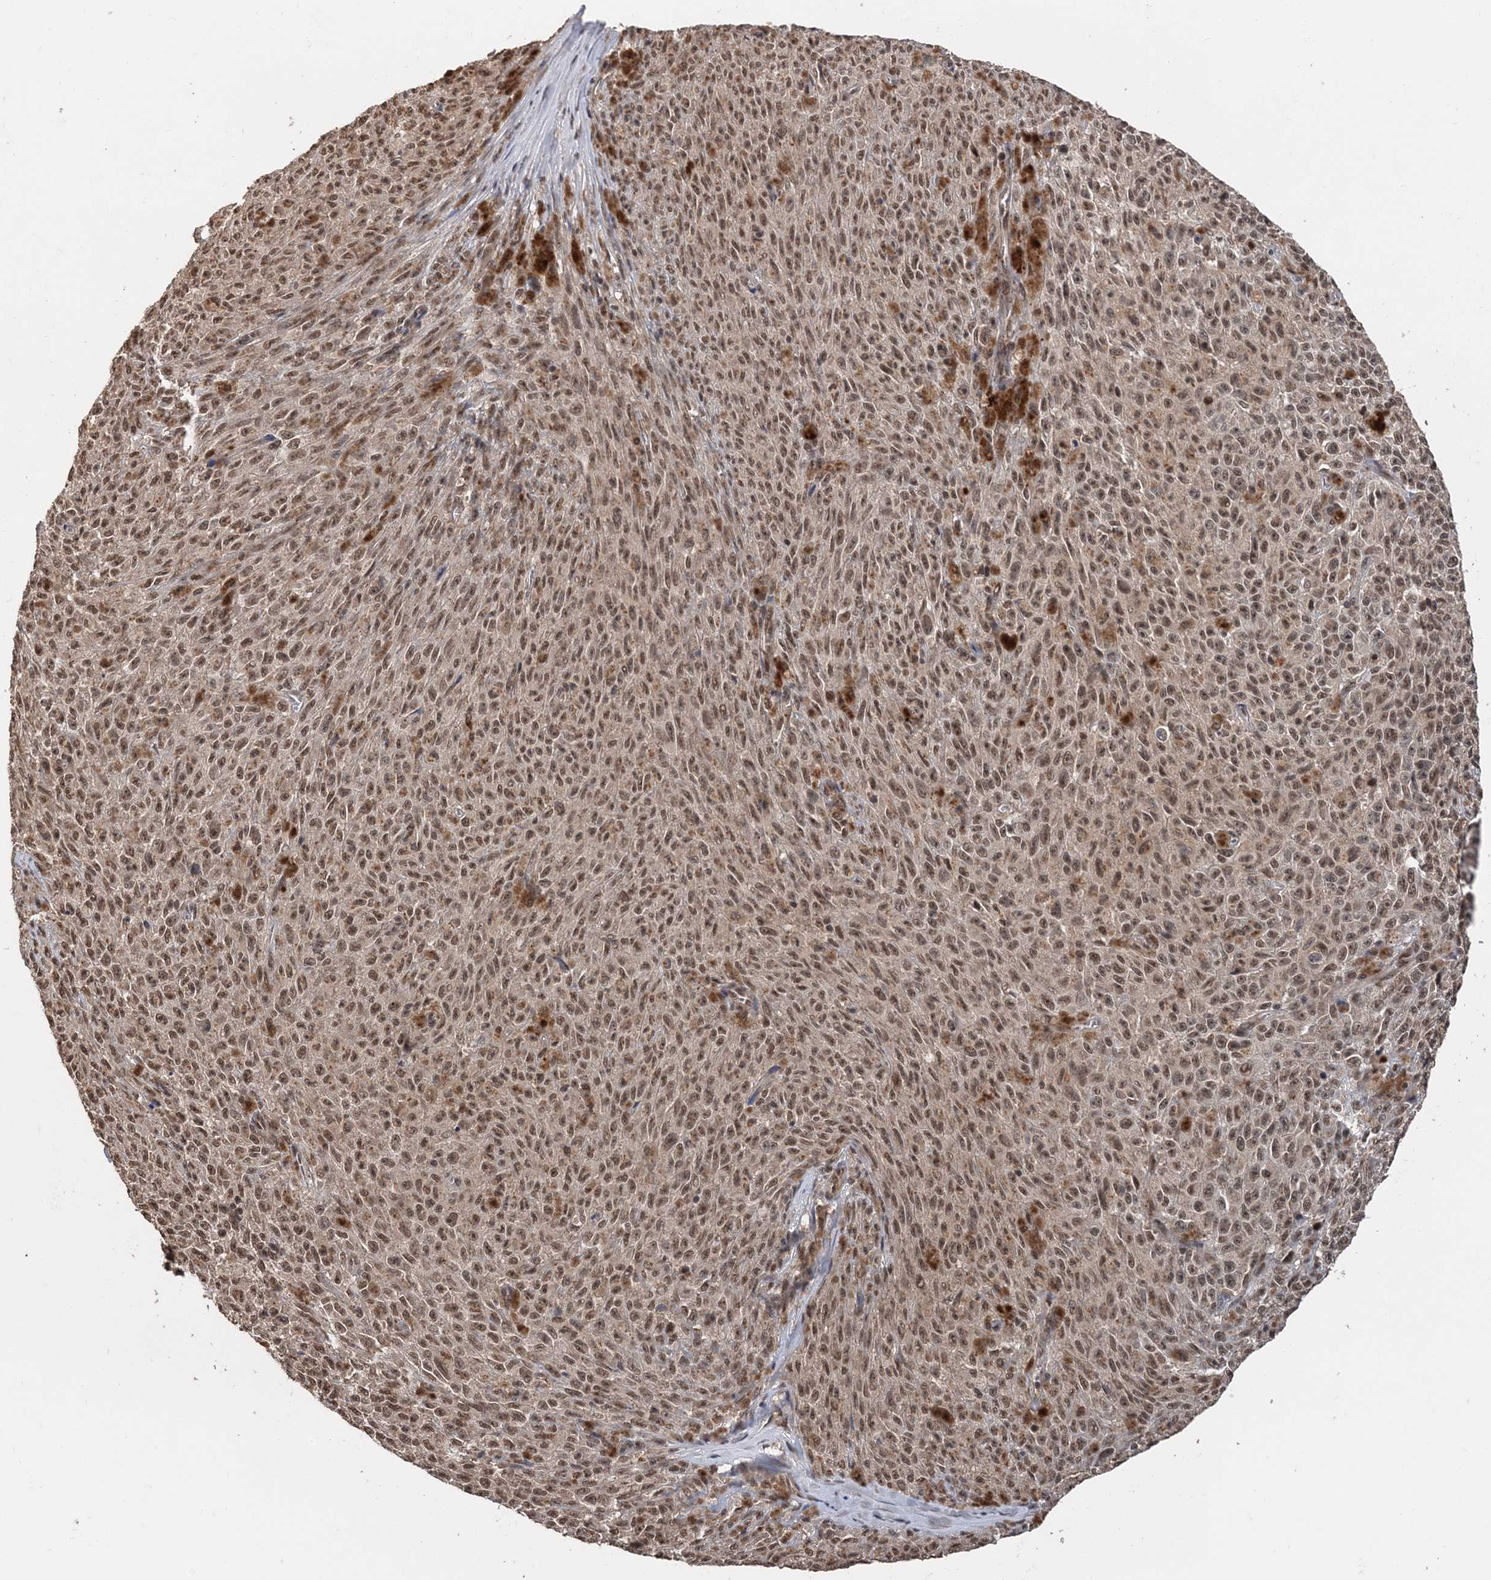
{"staining": {"intensity": "moderate", "quantity": ">75%", "location": "nuclear"}, "tissue": "melanoma", "cell_type": "Tumor cells", "image_type": "cancer", "snomed": [{"axis": "morphology", "description": "Malignant melanoma, NOS"}, {"axis": "topography", "description": "Skin"}], "caption": "Tumor cells reveal medium levels of moderate nuclear expression in approximately >75% of cells in human melanoma.", "gene": "TSHZ2", "patient": {"sex": "female", "age": 82}}